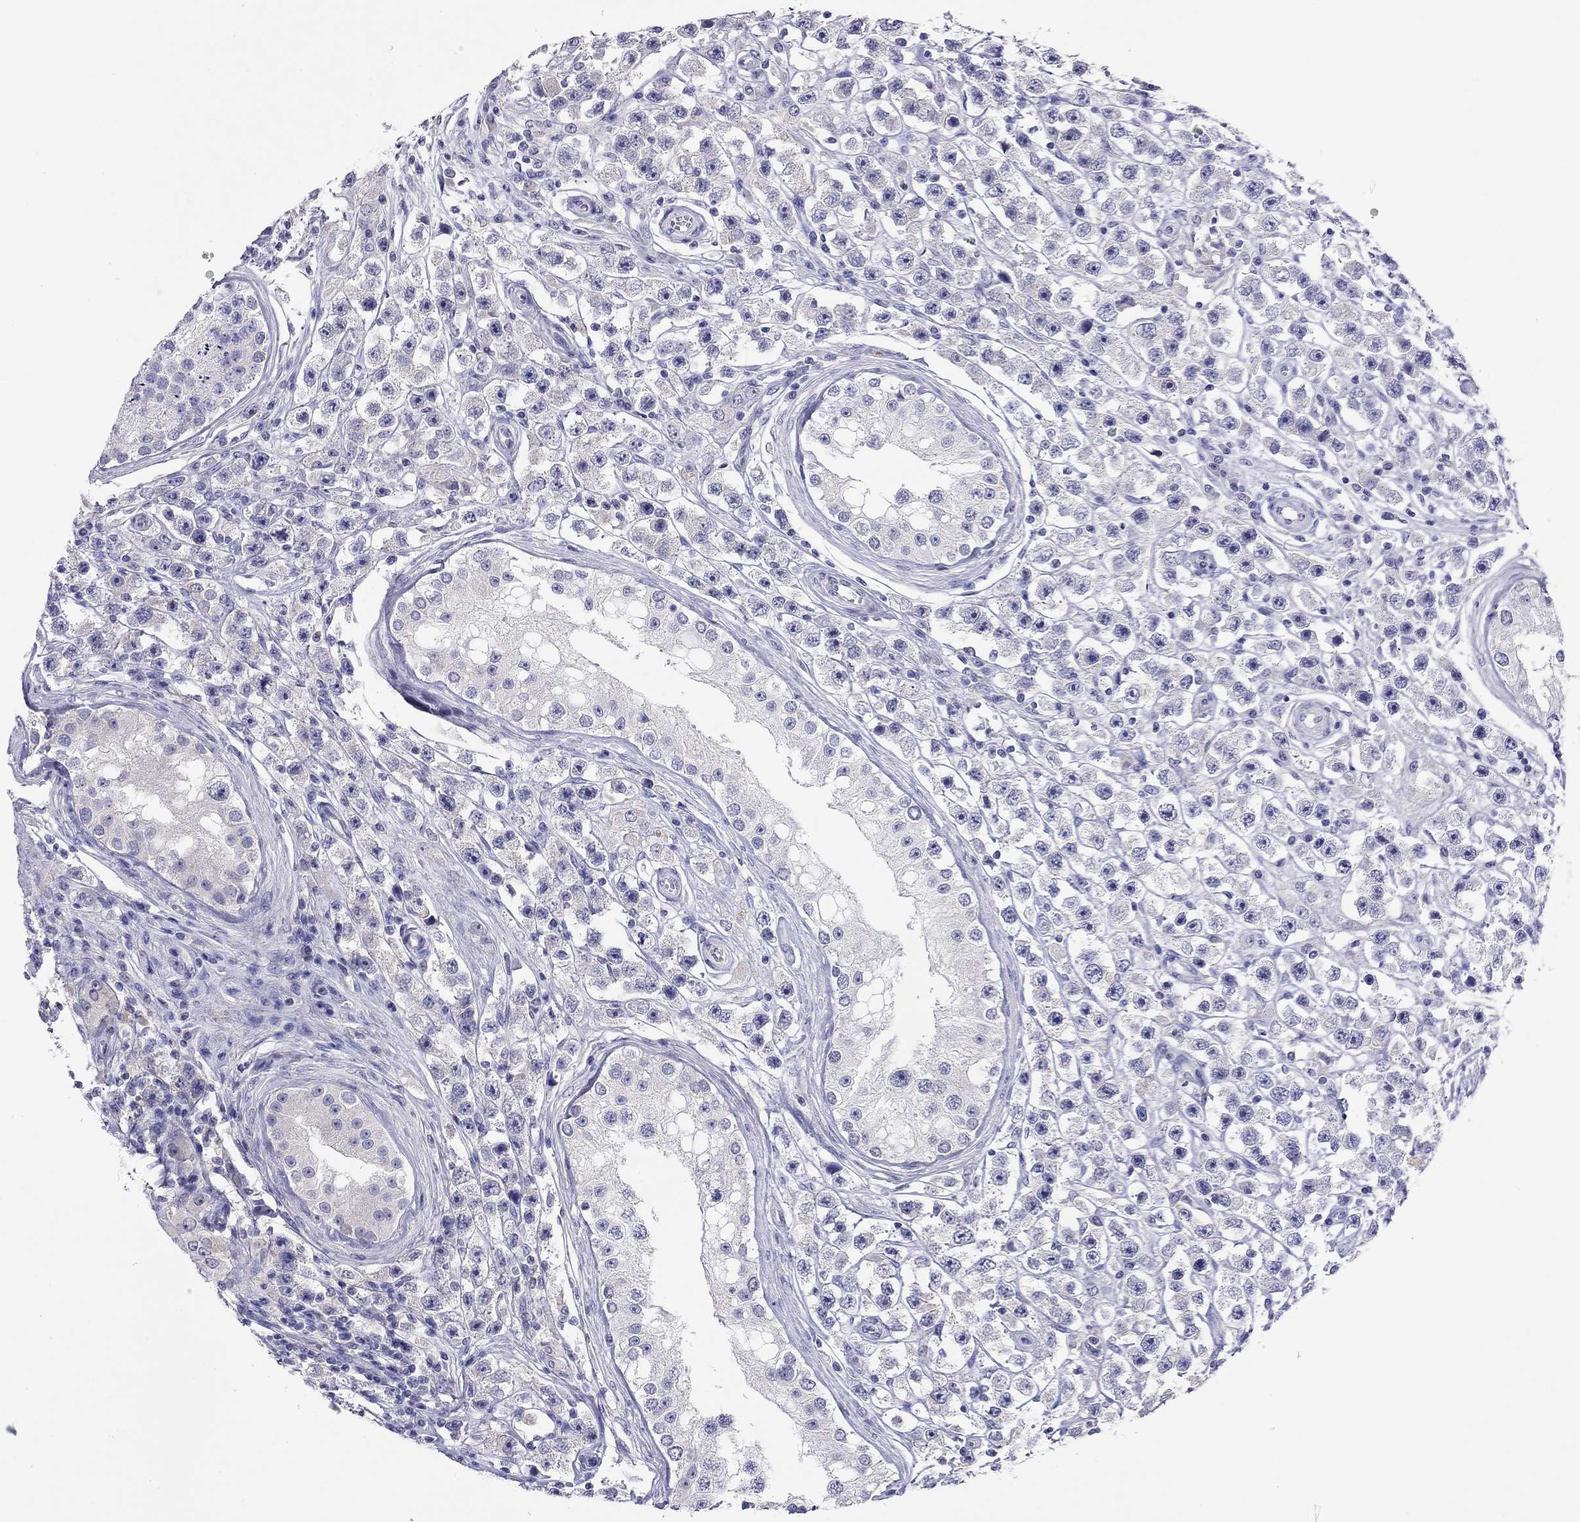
{"staining": {"intensity": "negative", "quantity": "none", "location": "none"}, "tissue": "testis cancer", "cell_type": "Tumor cells", "image_type": "cancer", "snomed": [{"axis": "morphology", "description": "Seminoma, NOS"}, {"axis": "topography", "description": "Testis"}], "caption": "Testis cancer (seminoma) was stained to show a protein in brown. There is no significant positivity in tumor cells.", "gene": "CAPNS2", "patient": {"sex": "male", "age": 45}}